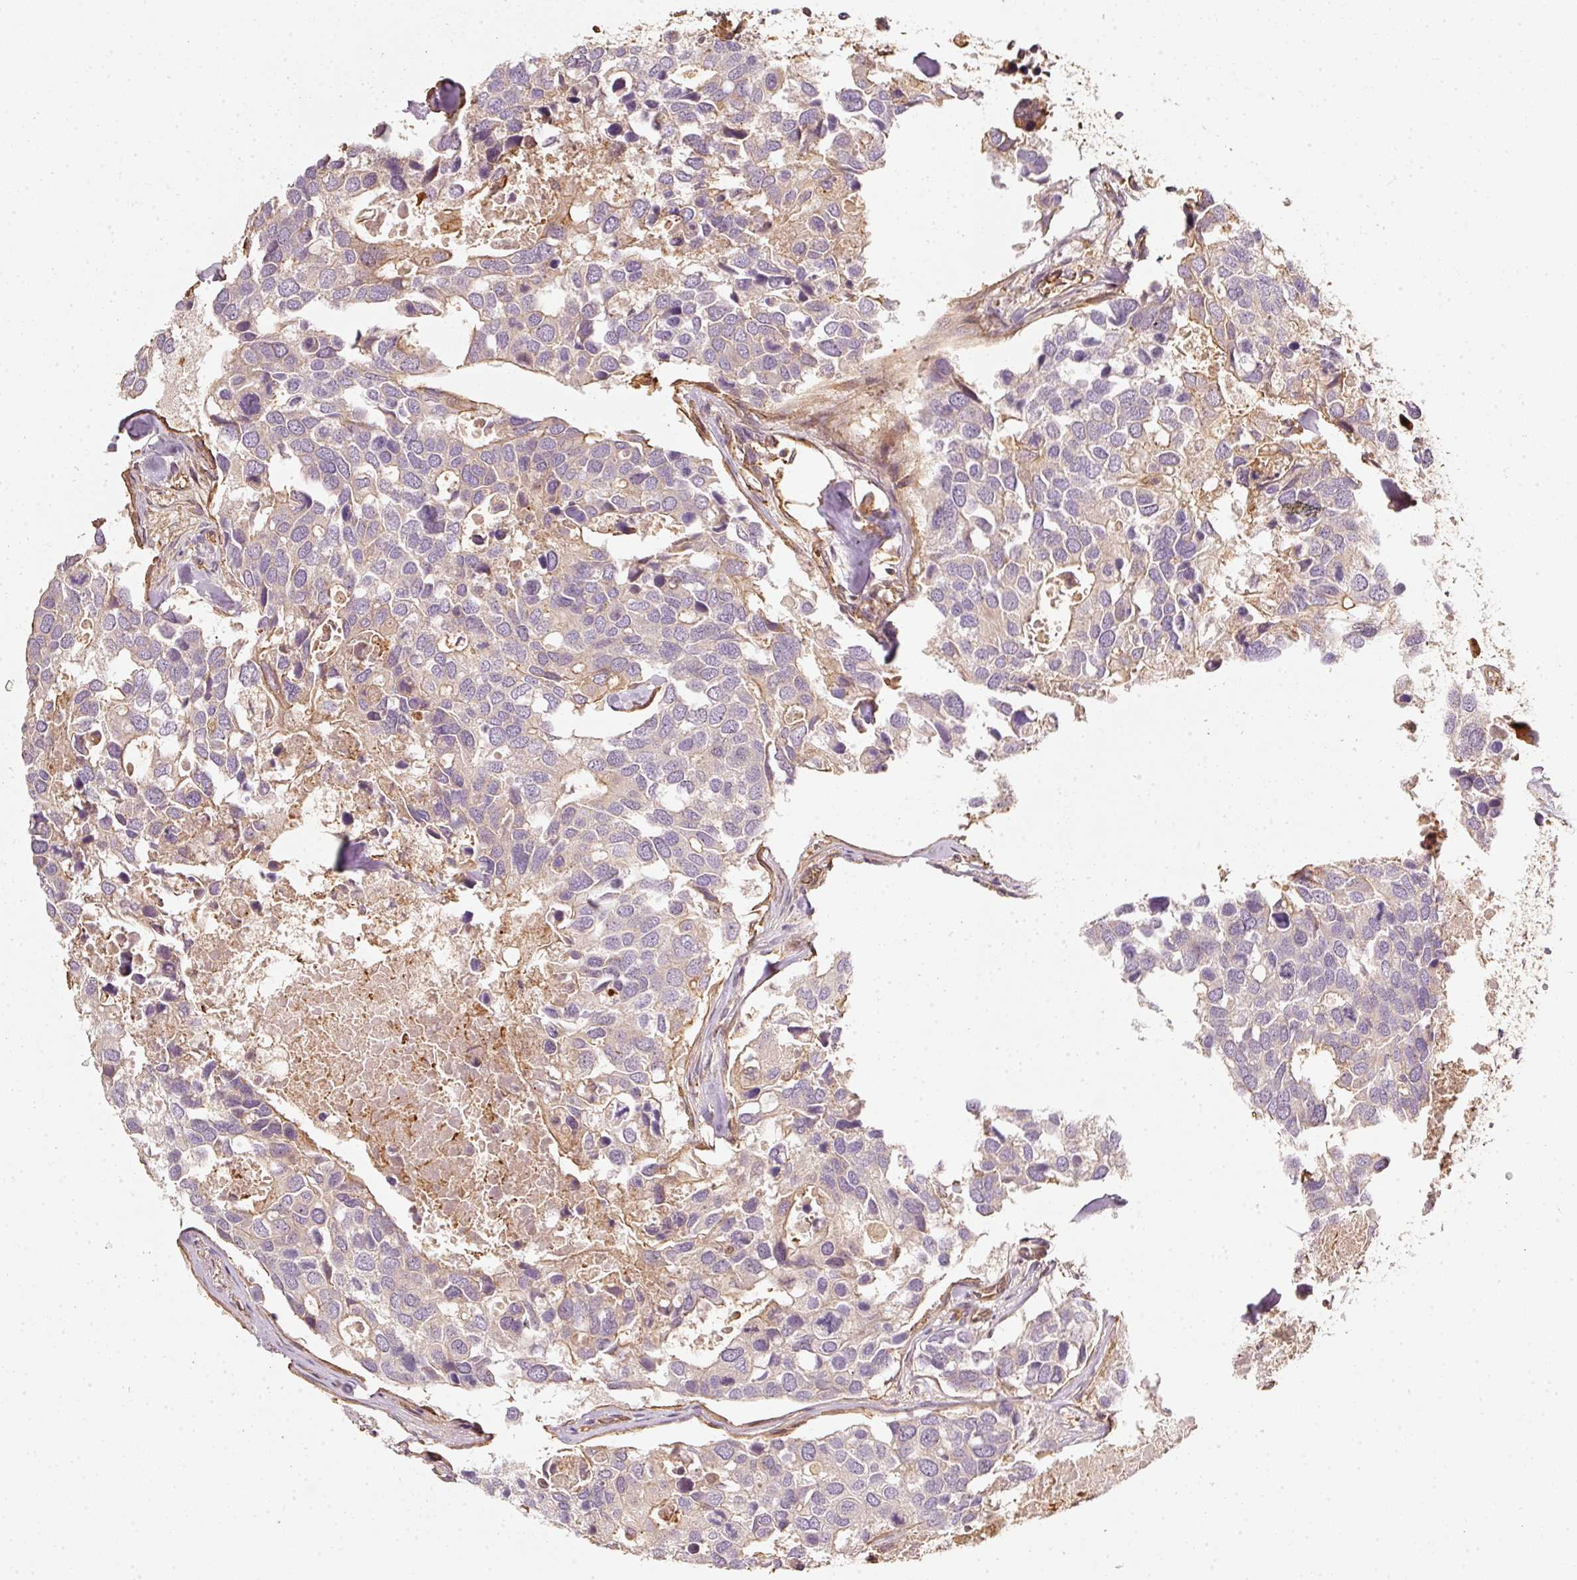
{"staining": {"intensity": "negative", "quantity": "none", "location": "none"}, "tissue": "breast cancer", "cell_type": "Tumor cells", "image_type": "cancer", "snomed": [{"axis": "morphology", "description": "Duct carcinoma"}, {"axis": "topography", "description": "Breast"}], "caption": "IHC of breast infiltrating ductal carcinoma reveals no positivity in tumor cells.", "gene": "CEP95", "patient": {"sex": "female", "age": 83}}